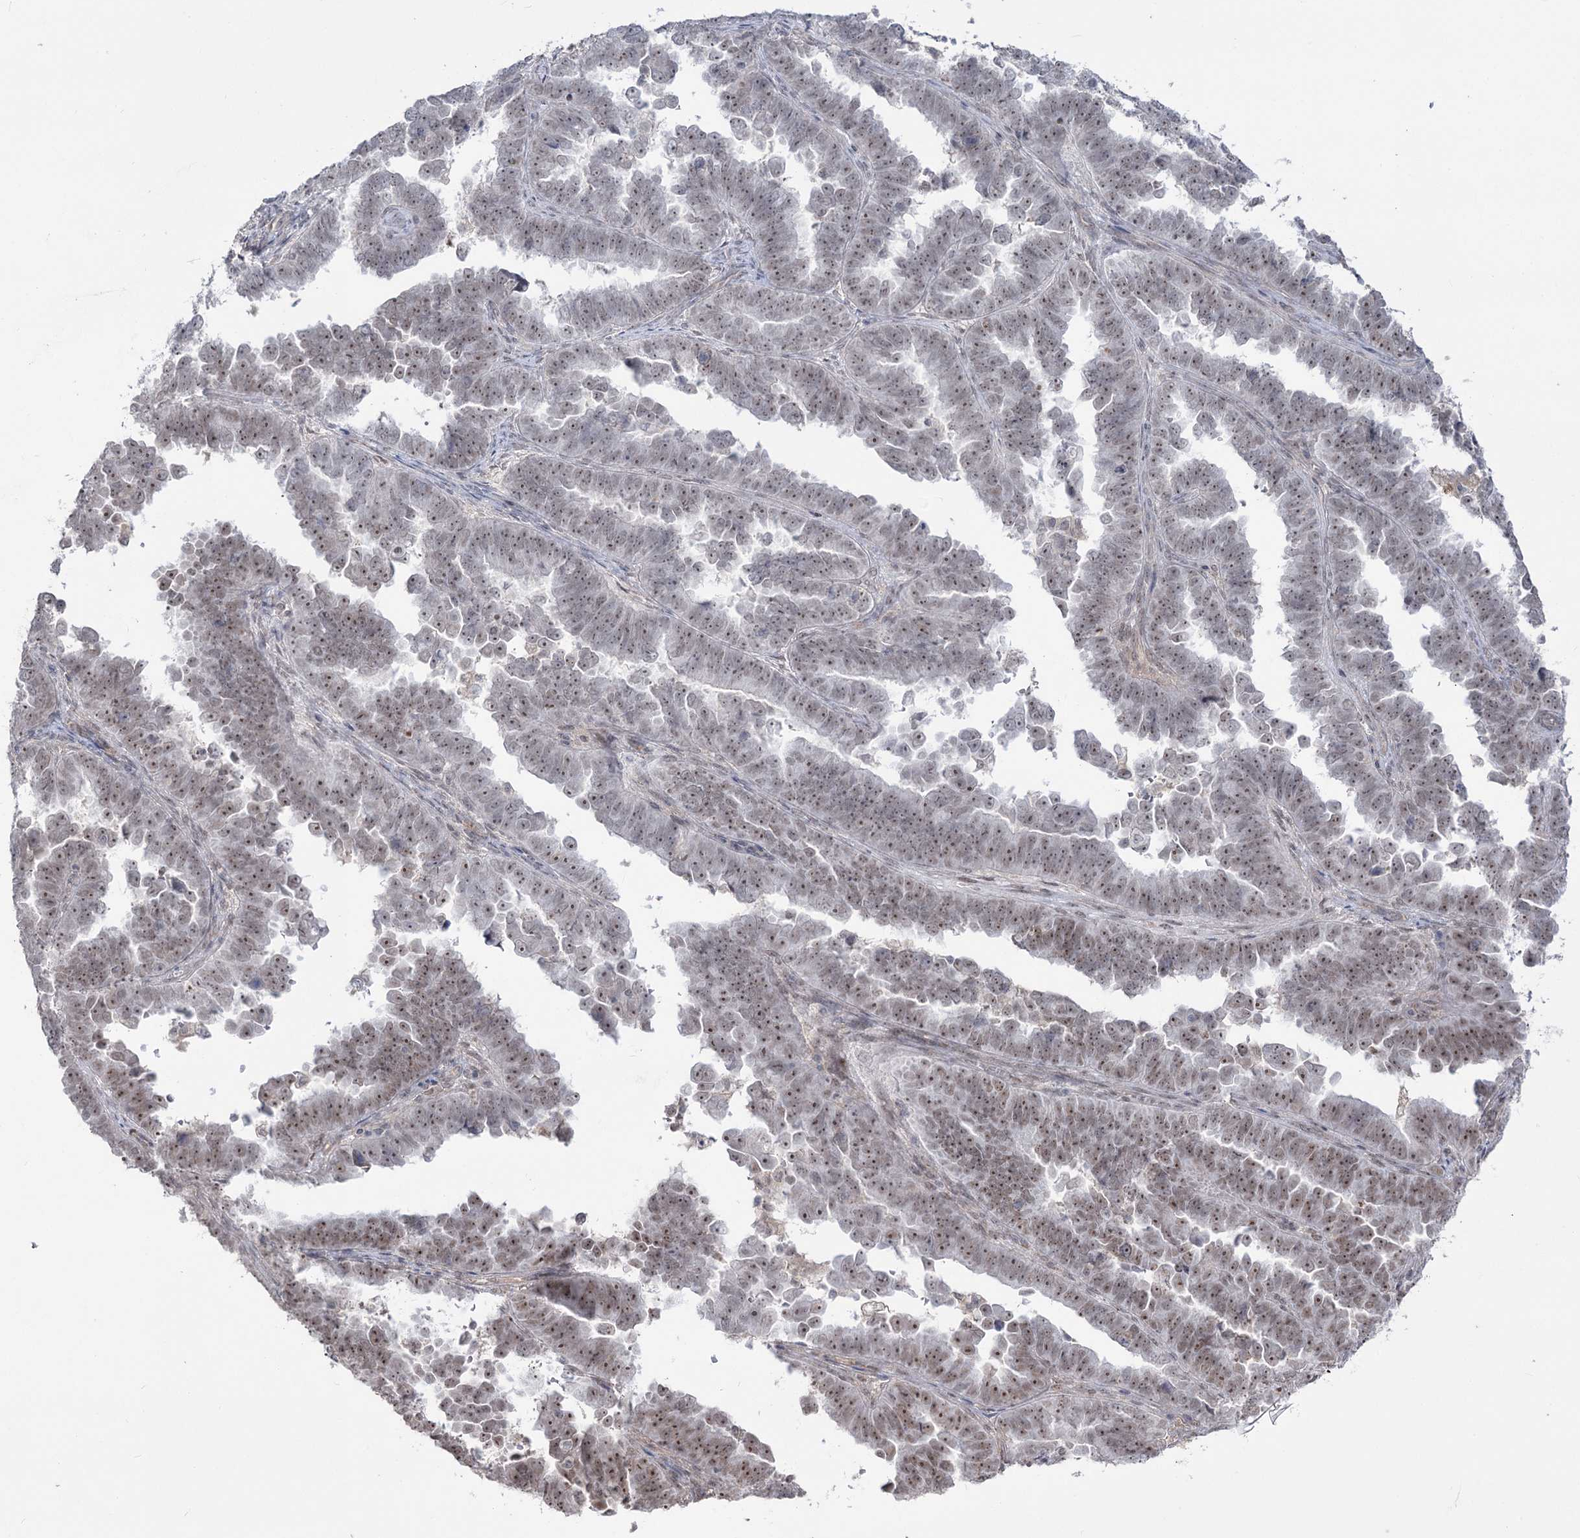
{"staining": {"intensity": "moderate", "quantity": ">75%", "location": "nuclear"}, "tissue": "endometrial cancer", "cell_type": "Tumor cells", "image_type": "cancer", "snomed": [{"axis": "morphology", "description": "Adenocarcinoma, NOS"}, {"axis": "topography", "description": "Endometrium"}], "caption": "Tumor cells display medium levels of moderate nuclear staining in about >75% of cells in human endometrial cancer (adenocarcinoma). (DAB (3,3'-diaminobenzidine) = brown stain, brightfield microscopy at high magnification).", "gene": "ZSCAN23", "patient": {"sex": "female", "age": 75}}